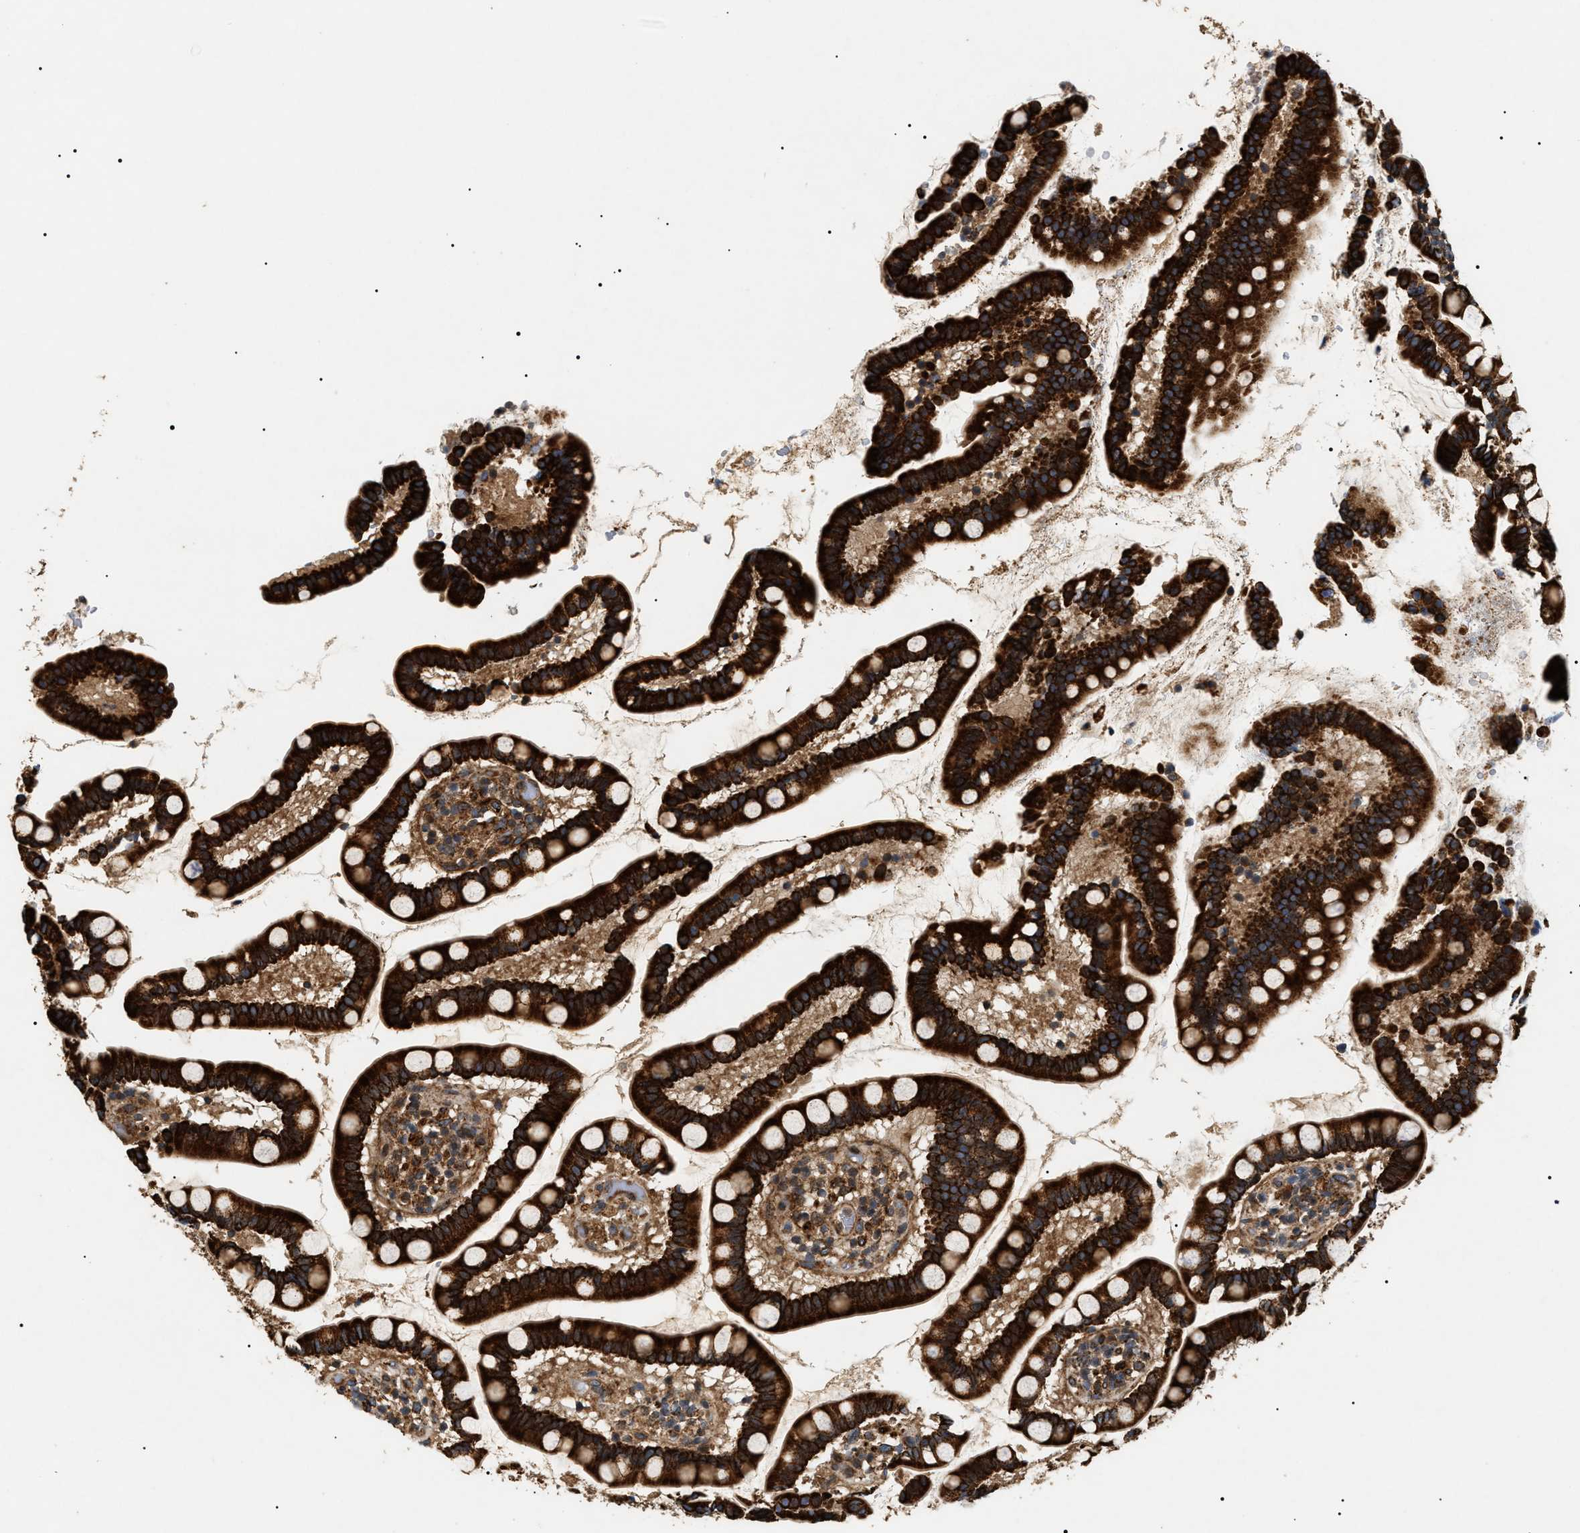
{"staining": {"intensity": "strong", "quantity": ">75%", "location": "cytoplasmic/membranous"}, "tissue": "small intestine", "cell_type": "Glandular cells", "image_type": "normal", "snomed": [{"axis": "morphology", "description": "Normal tissue, NOS"}, {"axis": "topography", "description": "Small intestine"}], "caption": "Brown immunohistochemical staining in normal small intestine reveals strong cytoplasmic/membranous staining in approximately >75% of glandular cells. The protein is shown in brown color, while the nuclei are stained blue.", "gene": "ZBTB26", "patient": {"sex": "female", "age": 84}}